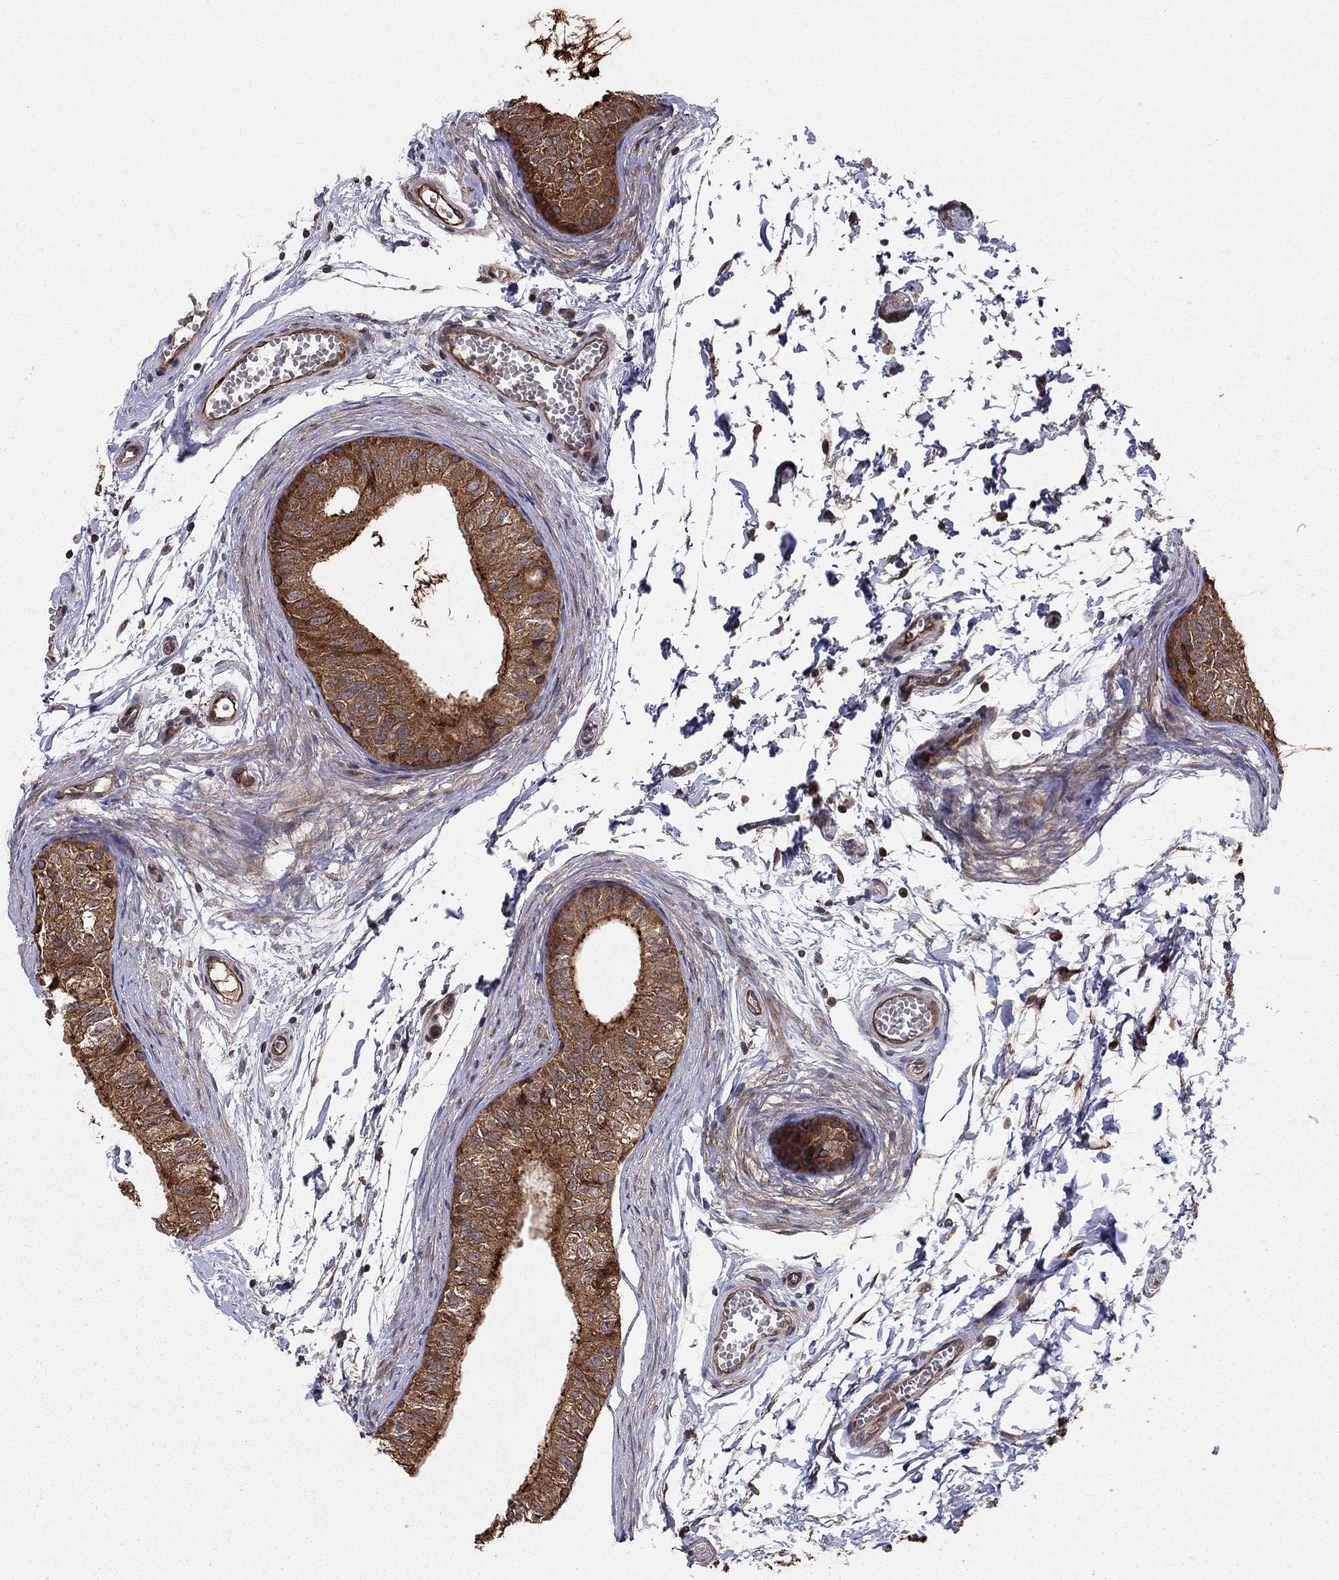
{"staining": {"intensity": "strong", "quantity": ">75%", "location": "cytoplasmic/membranous"}, "tissue": "epididymis", "cell_type": "Glandular cells", "image_type": "normal", "snomed": [{"axis": "morphology", "description": "Normal tissue, NOS"}, {"axis": "topography", "description": "Epididymis"}], "caption": "IHC staining of unremarkable epididymis, which exhibits high levels of strong cytoplasmic/membranous expression in about >75% of glandular cells indicating strong cytoplasmic/membranous protein staining. The staining was performed using DAB (3,3'-diaminobenzidine) (brown) for protein detection and nuclei were counterstained in hematoxylin (blue).", "gene": "BABAM2", "patient": {"sex": "male", "age": 22}}